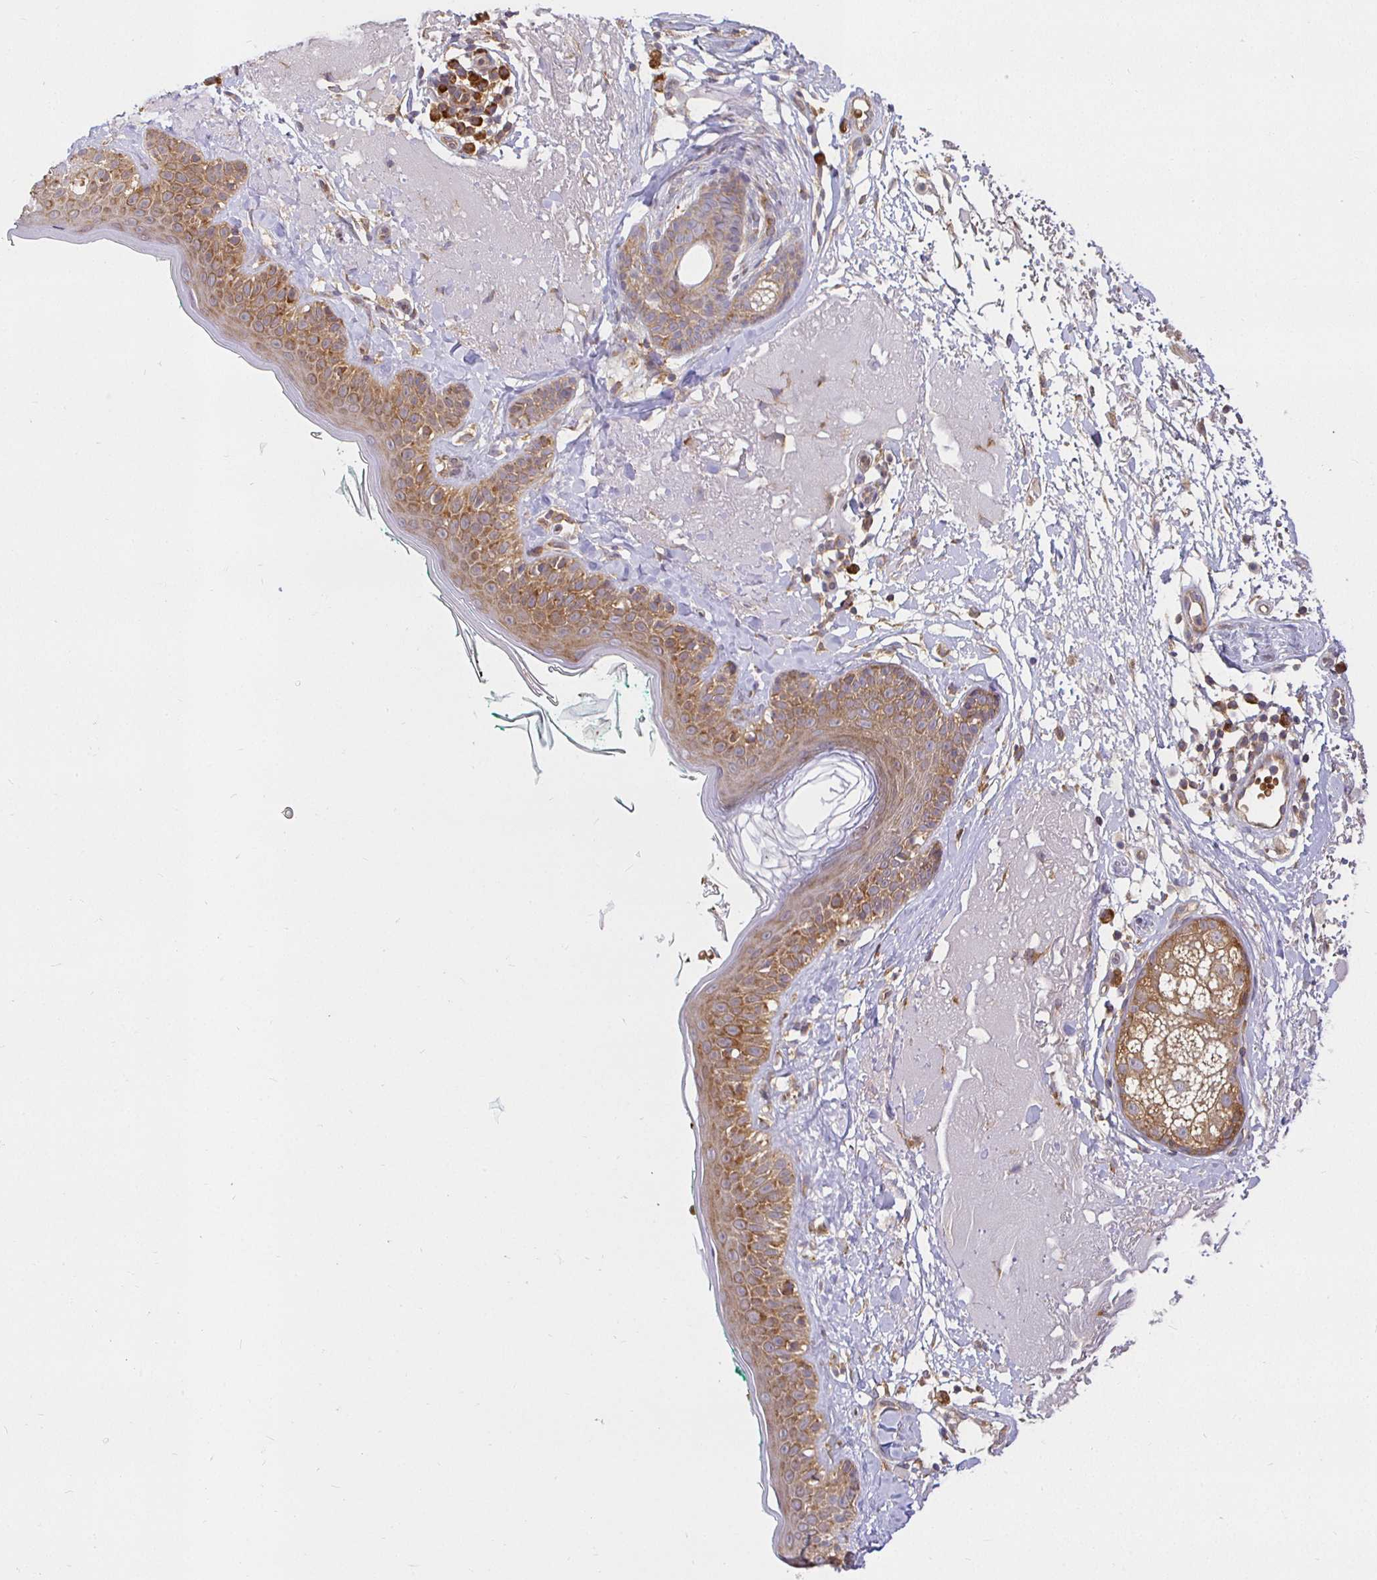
{"staining": {"intensity": "weak", "quantity": "<25%", "location": "cytoplasmic/membranous"}, "tissue": "skin", "cell_type": "Fibroblasts", "image_type": "normal", "snomed": [{"axis": "morphology", "description": "Normal tissue, NOS"}, {"axis": "topography", "description": "Skin"}], "caption": "Immunohistochemistry micrograph of unremarkable skin stained for a protein (brown), which shows no positivity in fibroblasts. Brightfield microscopy of IHC stained with DAB (brown) and hematoxylin (blue), captured at high magnification.", "gene": "IRAK1", "patient": {"sex": "male", "age": 73}}